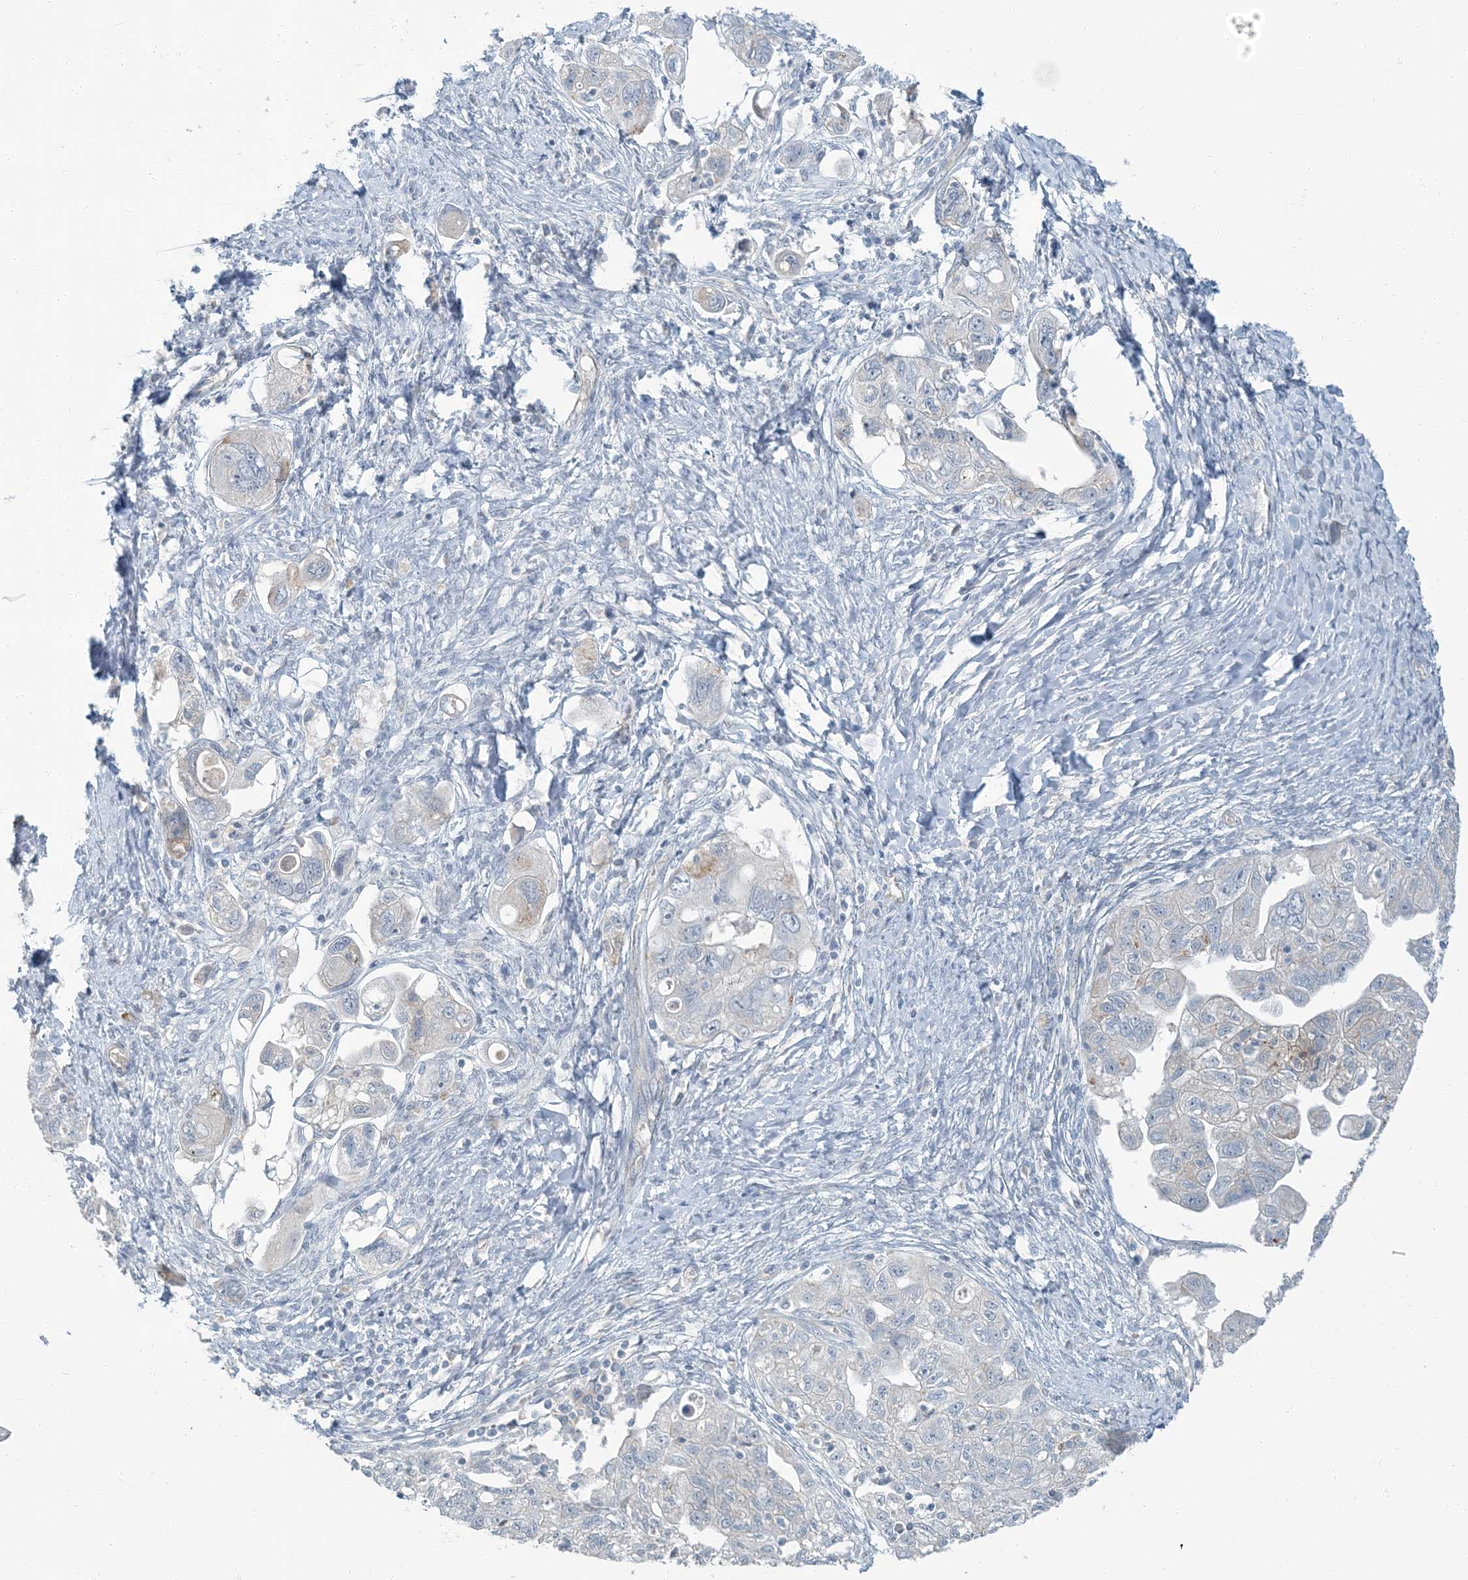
{"staining": {"intensity": "negative", "quantity": "none", "location": "none"}, "tissue": "ovarian cancer", "cell_type": "Tumor cells", "image_type": "cancer", "snomed": [{"axis": "morphology", "description": "Carcinoma, NOS"}, {"axis": "morphology", "description": "Cystadenocarcinoma, serous, NOS"}, {"axis": "topography", "description": "Ovary"}], "caption": "Immunohistochemistry (IHC) photomicrograph of ovarian cancer (serous cystadenocarcinoma) stained for a protein (brown), which reveals no positivity in tumor cells. The staining is performed using DAB (3,3'-diaminobenzidine) brown chromogen with nuclei counter-stained in using hematoxylin.", "gene": "EPHA4", "patient": {"sex": "female", "age": 69}}